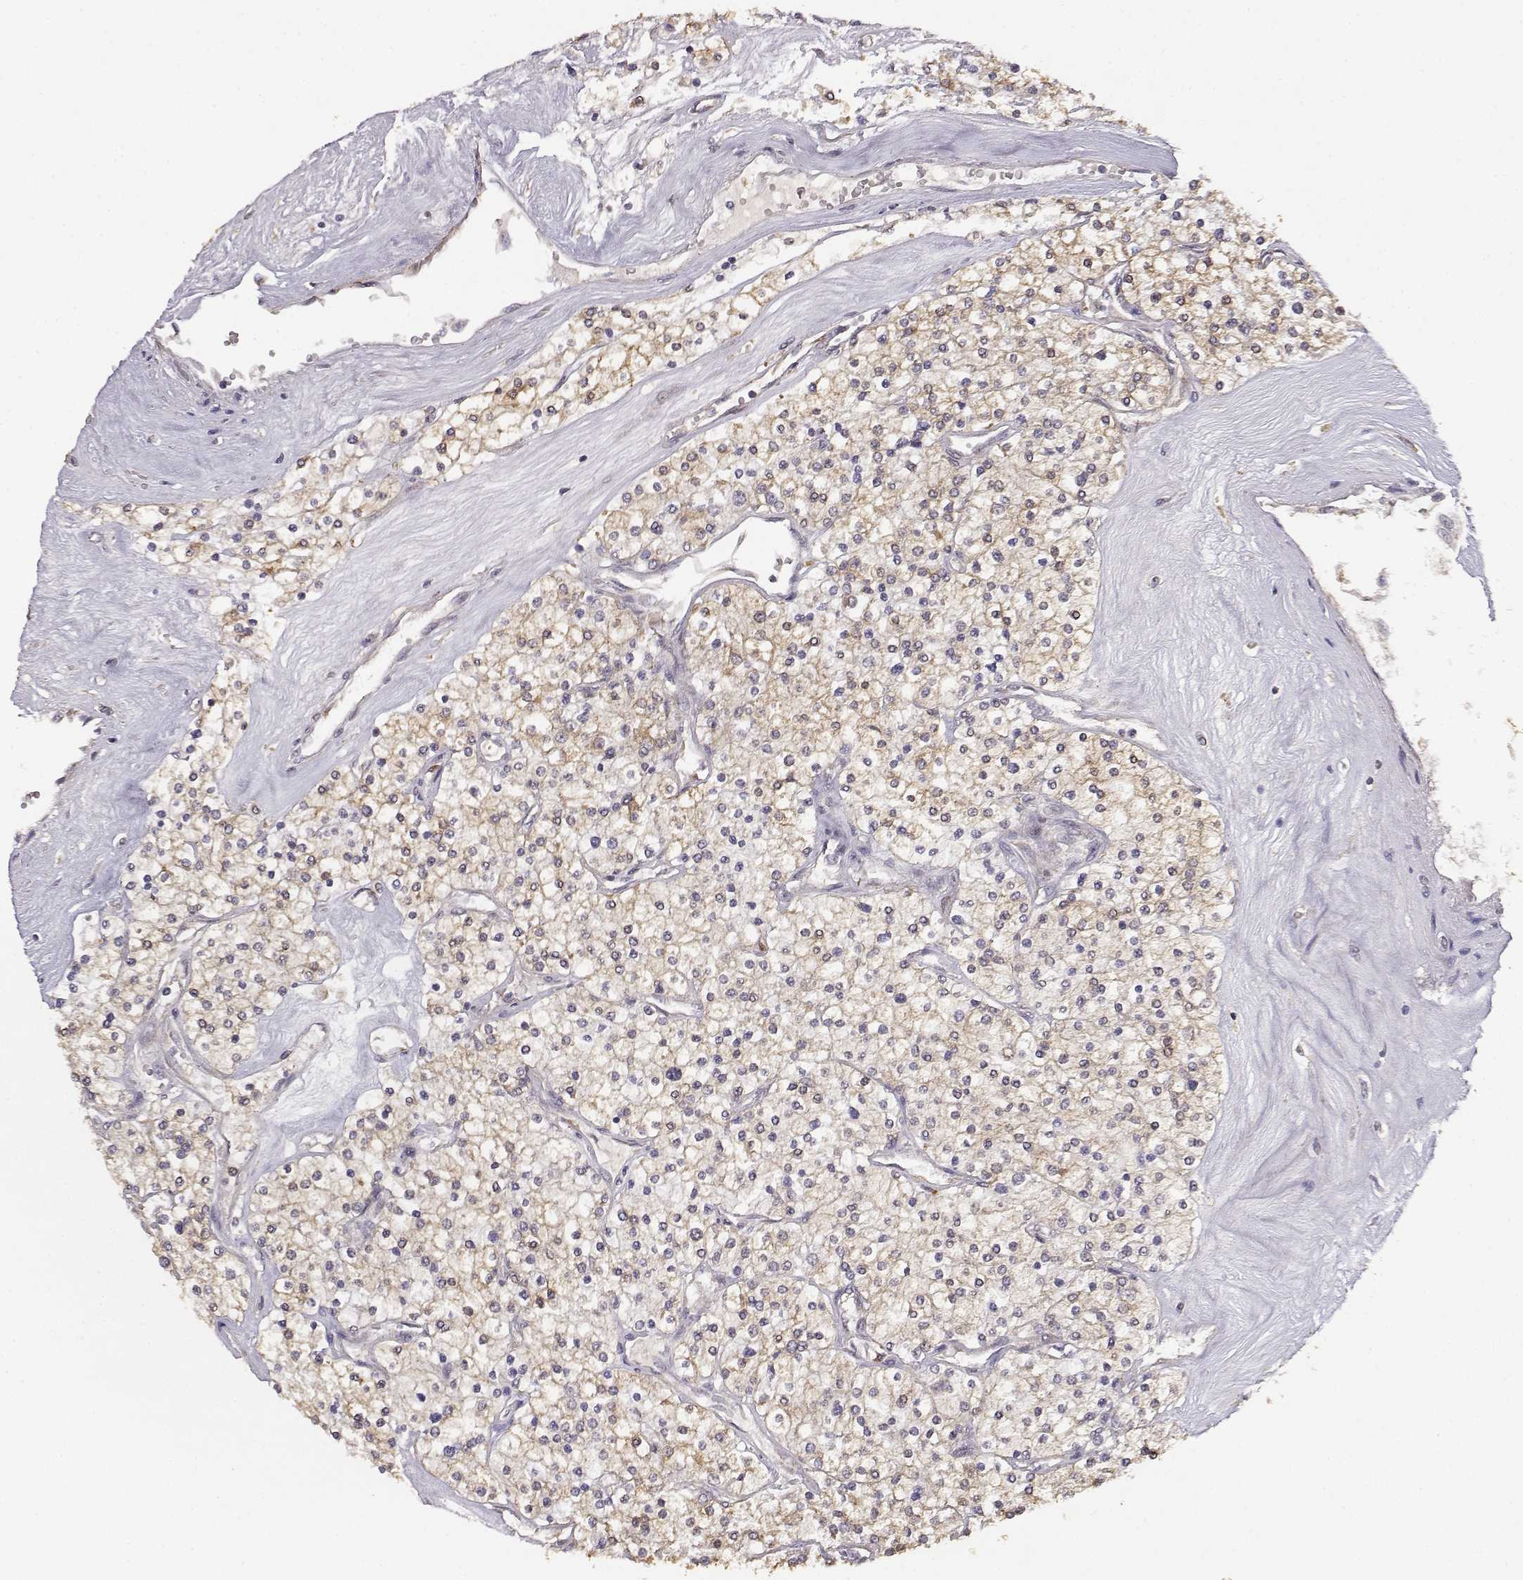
{"staining": {"intensity": "weak", "quantity": "25%-75%", "location": "cytoplasmic/membranous"}, "tissue": "renal cancer", "cell_type": "Tumor cells", "image_type": "cancer", "snomed": [{"axis": "morphology", "description": "Adenocarcinoma, NOS"}, {"axis": "topography", "description": "Kidney"}], "caption": "Immunohistochemistry of adenocarcinoma (renal) reveals low levels of weak cytoplasmic/membranous expression in approximately 25%-75% of tumor cells.", "gene": "CRIM1", "patient": {"sex": "male", "age": 80}}